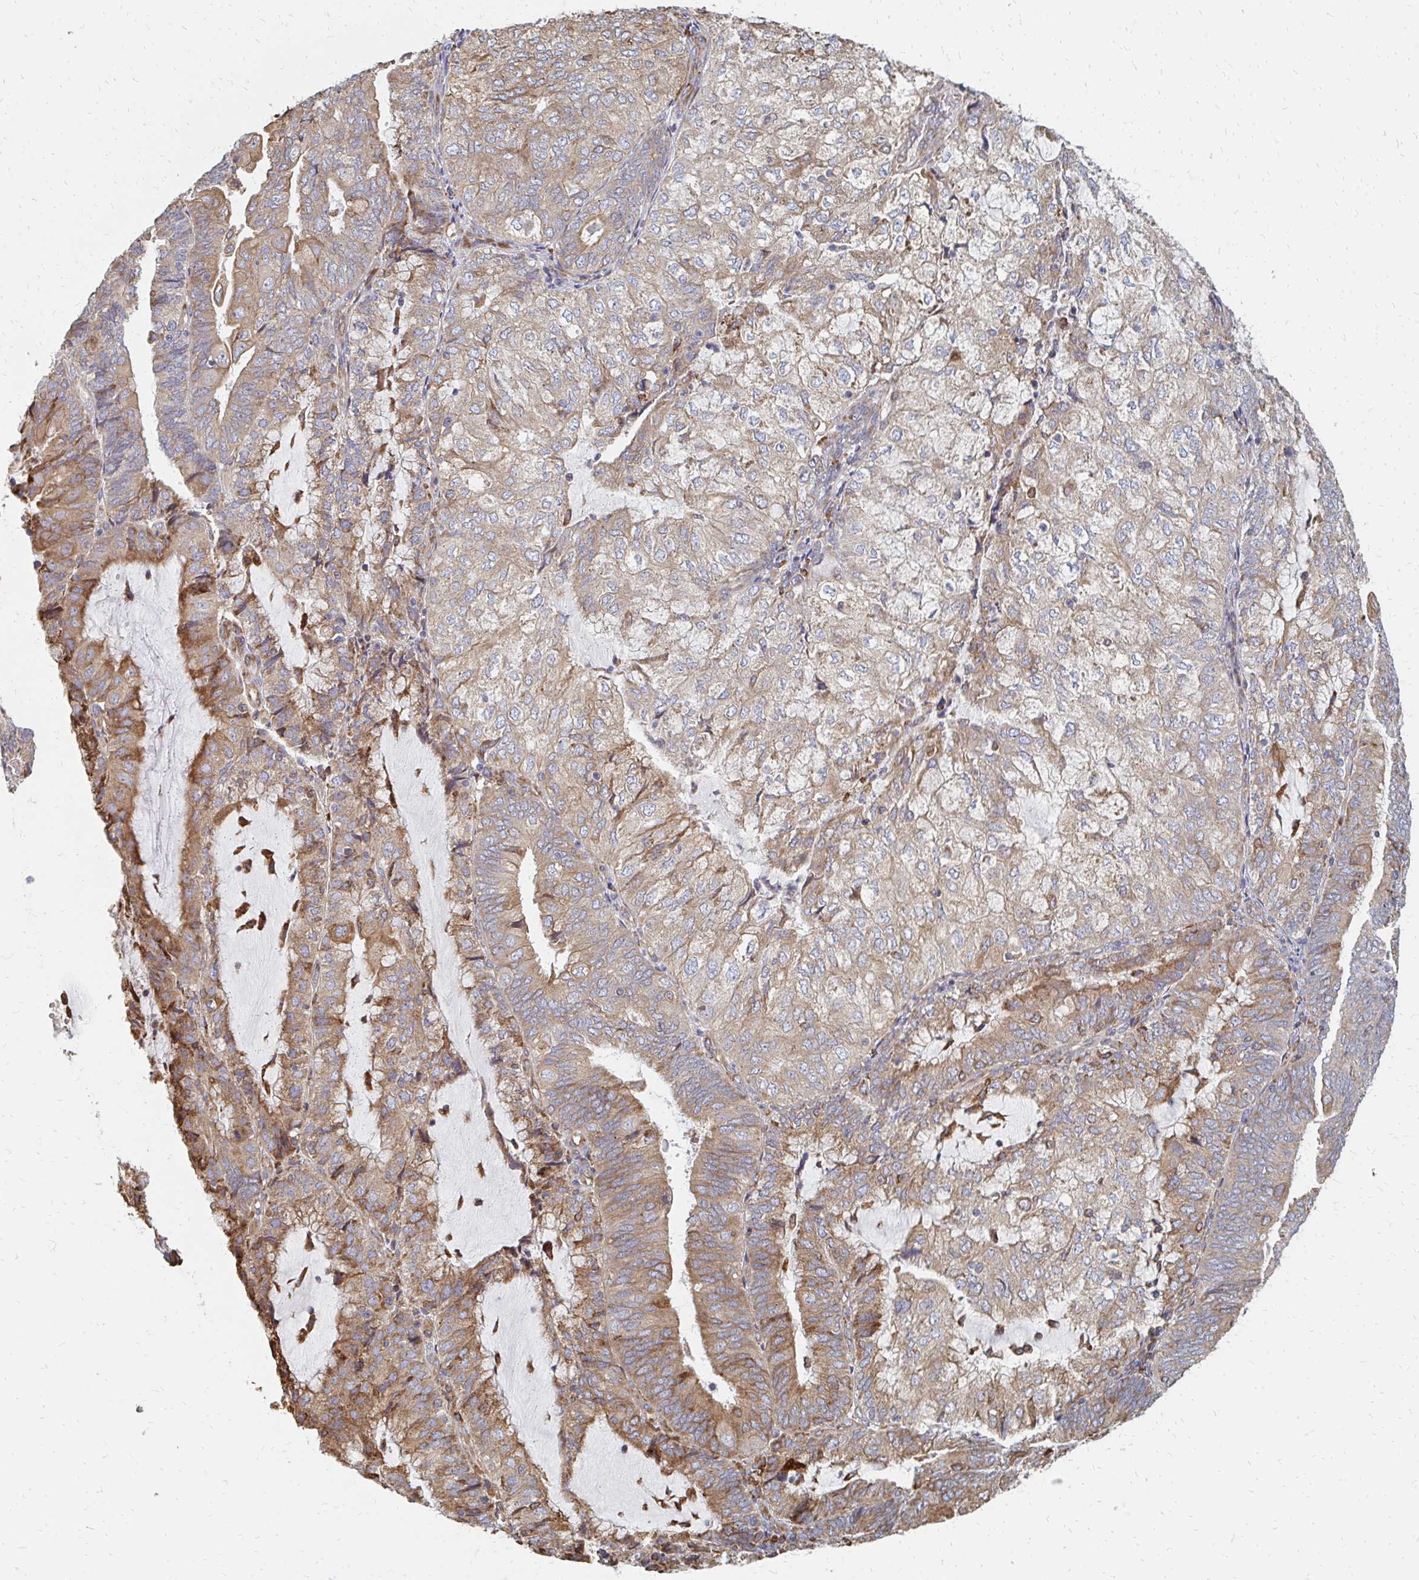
{"staining": {"intensity": "moderate", "quantity": ">75%", "location": "cytoplasmic/membranous"}, "tissue": "endometrial cancer", "cell_type": "Tumor cells", "image_type": "cancer", "snomed": [{"axis": "morphology", "description": "Adenocarcinoma, NOS"}, {"axis": "topography", "description": "Endometrium"}], "caption": "Moderate cytoplasmic/membranous positivity for a protein is appreciated in about >75% of tumor cells of endometrial cancer (adenocarcinoma) using immunohistochemistry (IHC).", "gene": "PPP1R13L", "patient": {"sex": "female", "age": 81}}